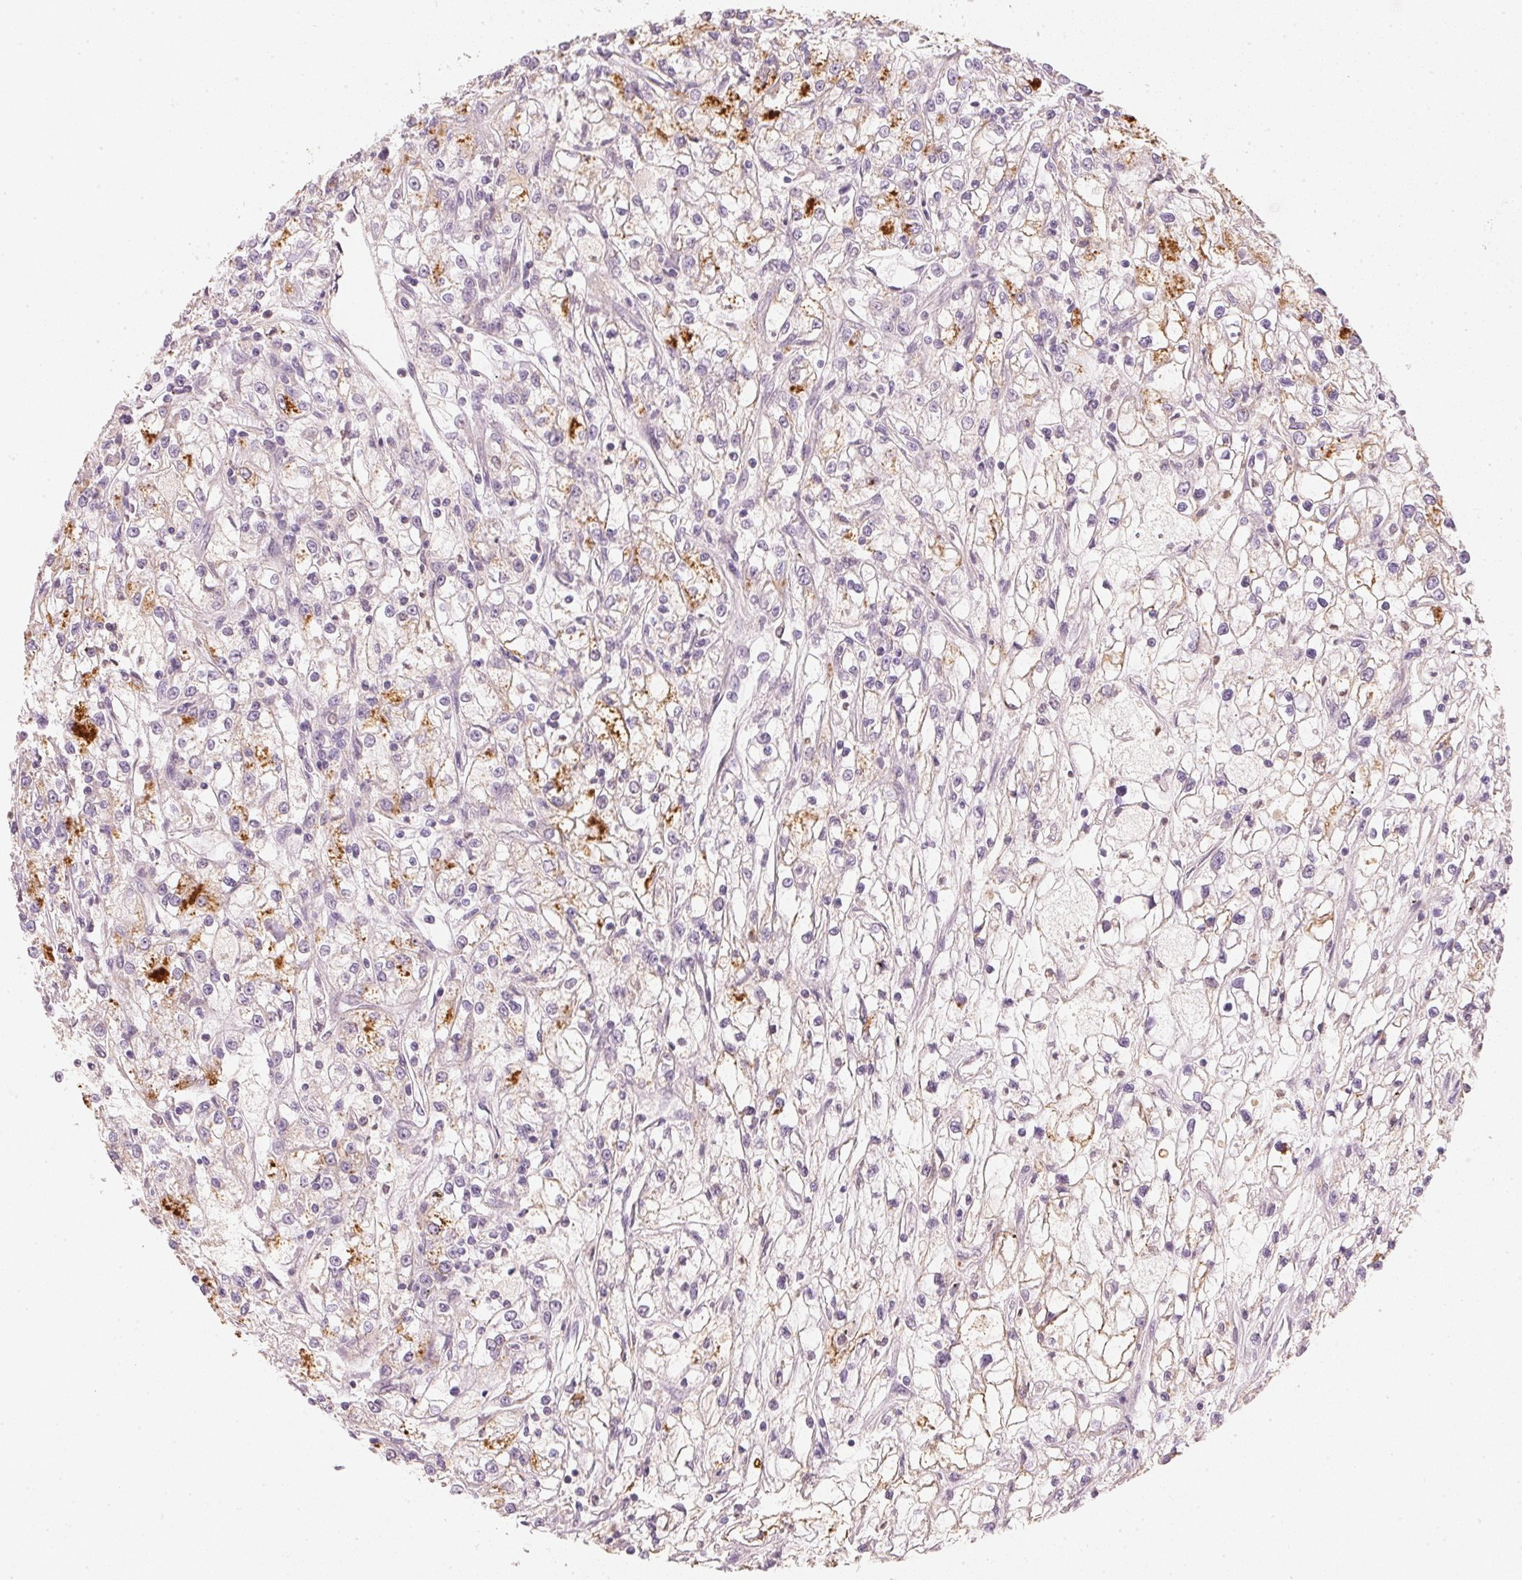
{"staining": {"intensity": "moderate", "quantity": "<25%", "location": "cytoplasmic/membranous"}, "tissue": "renal cancer", "cell_type": "Tumor cells", "image_type": "cancer", "snomed": [{"axis": "morphology", "description": "Adenocarcinoma, NOS"}, {"axis": "topography", "description": "Kidney"}], "caption": "The photomicrograph exhibits staining of adenocarcinoma (renal), revealing moderate cytoplasmic/membranous protein positivity (brown color) within tumor cells.", "gene": "RMDN2", "patient": {"sex": "female", "age": 59}}